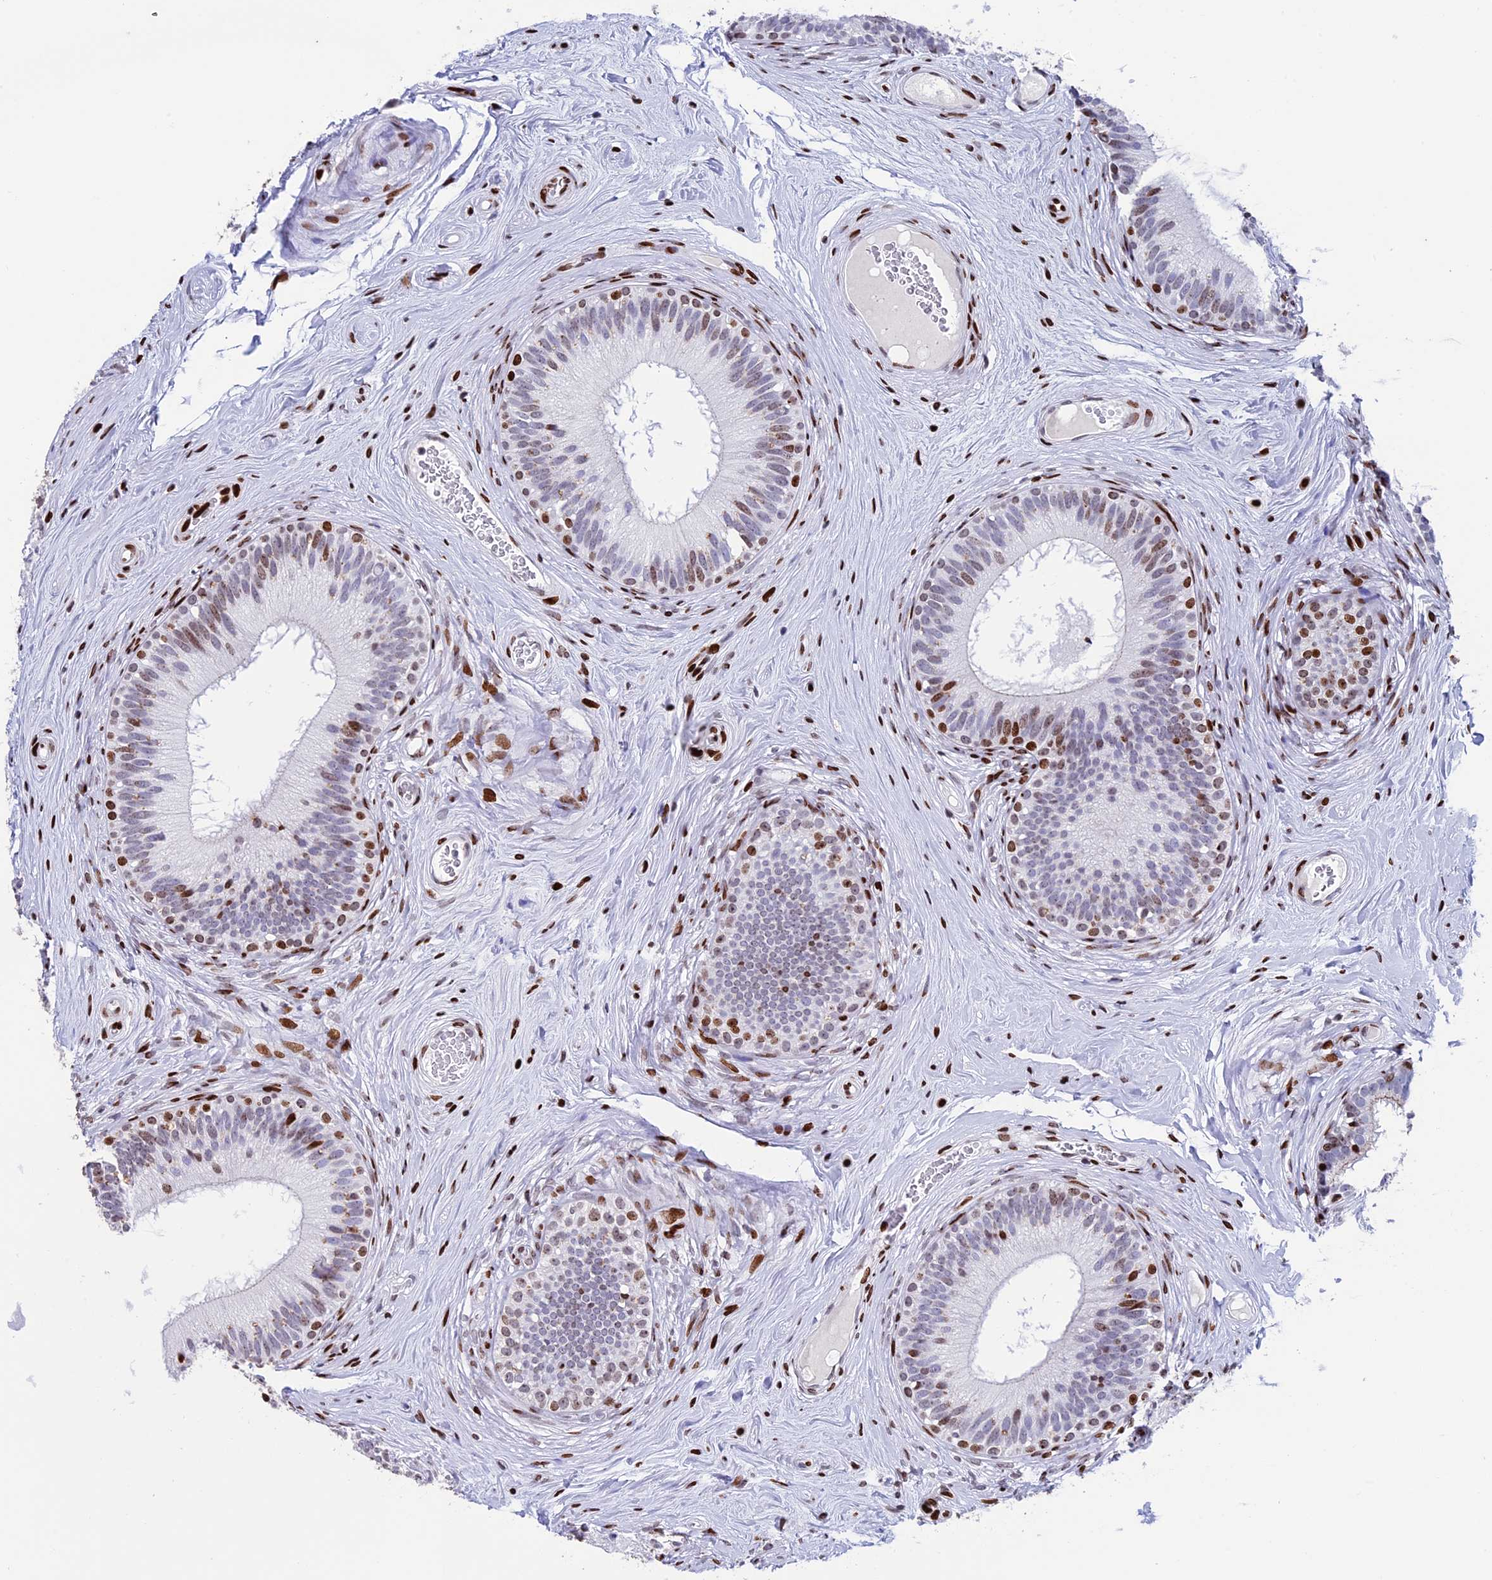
{"staining": {"intensity": "strong", "quantity": "<25%", "location": "nuclear"}, "tissue": "epididymis", "cell_type": "Glandular cells", "image_type": "normal", "snomed": [{"axis": "morphology", "description": "Normal tissue, NOS"}, {"axis": "topography", "description": "Epididymis"}], "caption": "This micrograph exhibits IHC staining of benign human epididymis, with medium strong nuclear positivity in about <25% of glandular cells.", "gene": "BTBD3", "patient": {"sex": "male", "age": 33}}